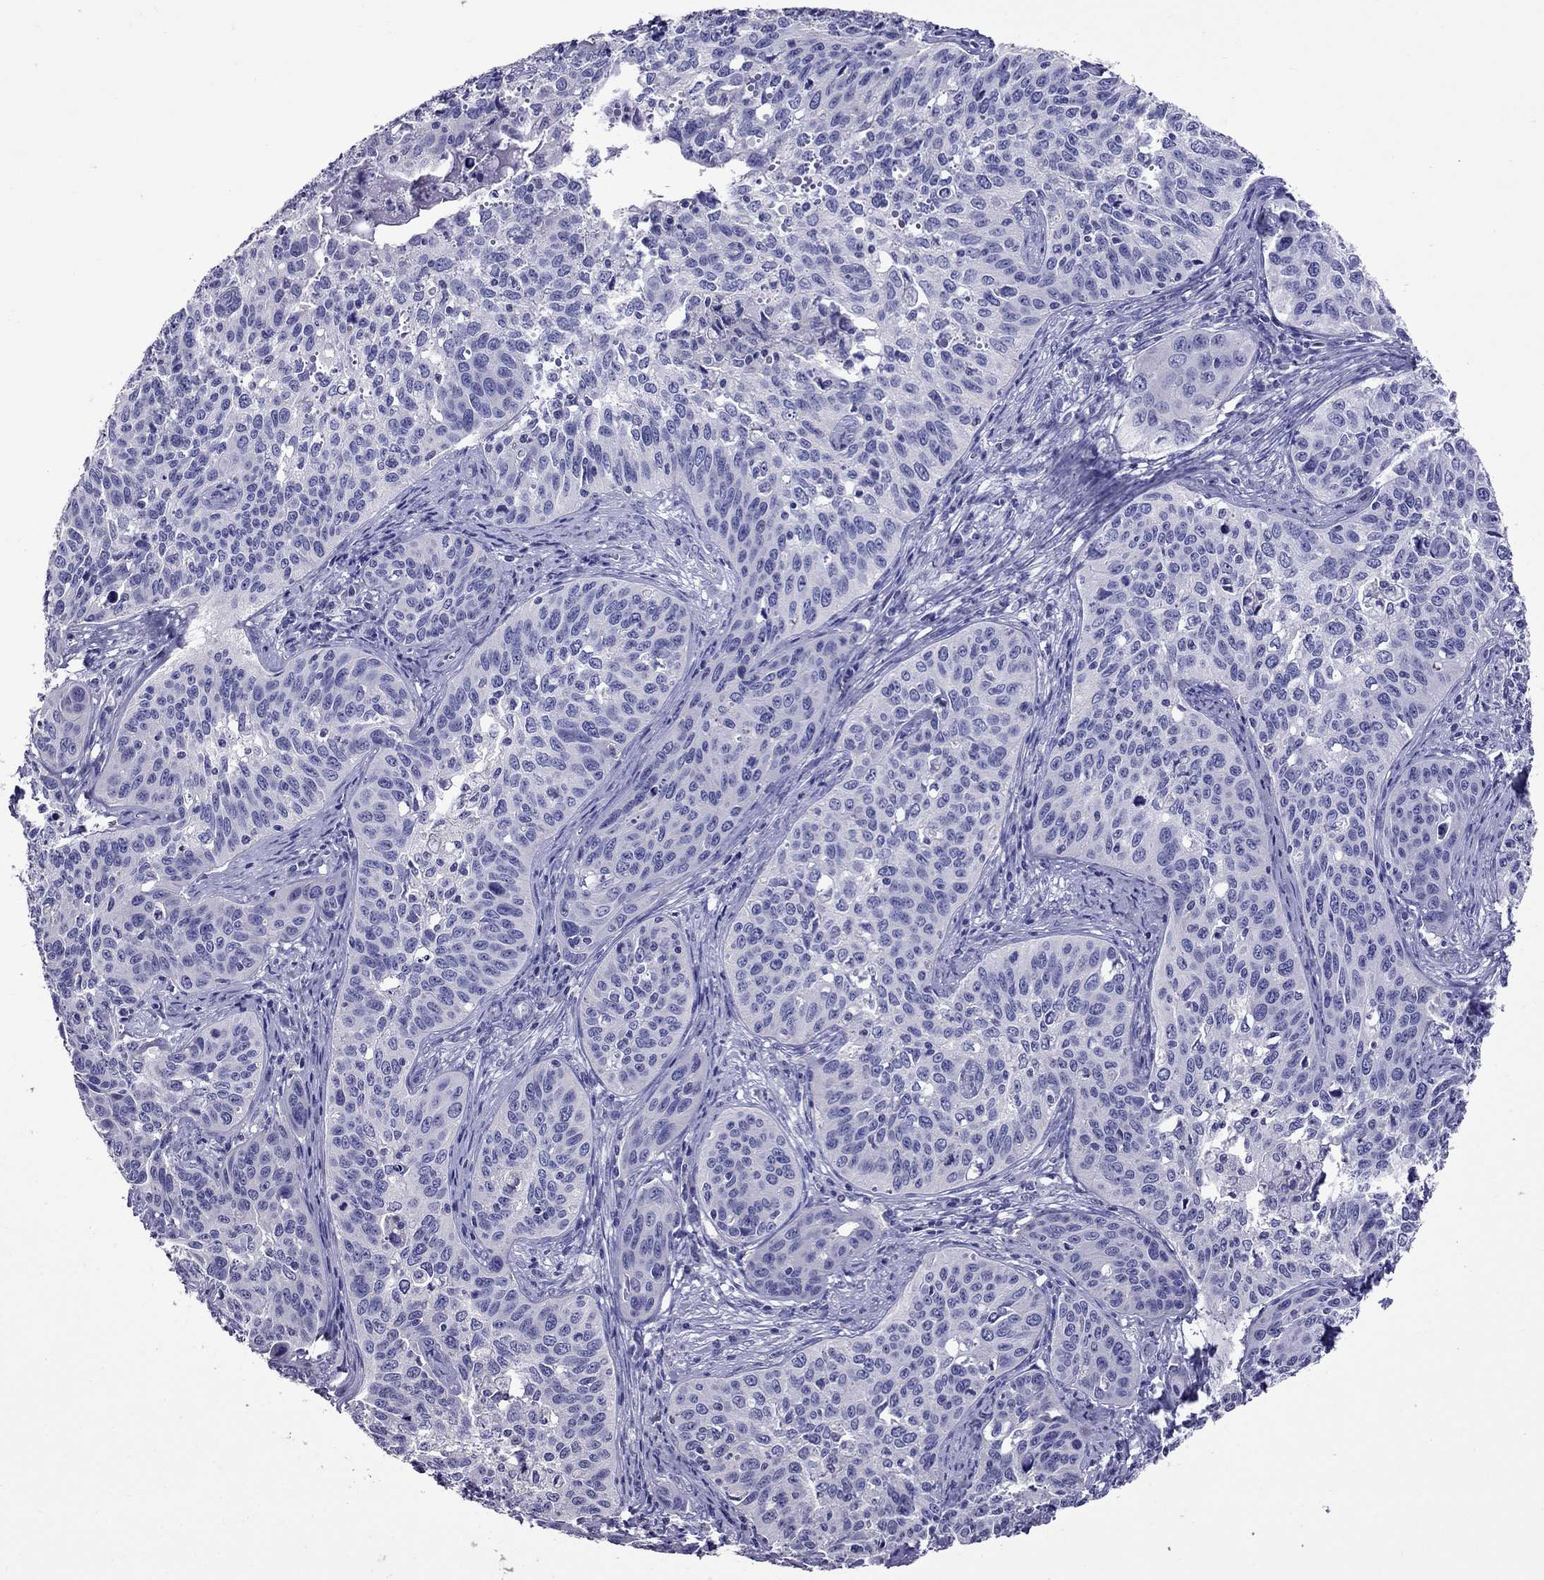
{"staining": {"intensity": "negative", "quantity": "none", "location": "none"}, "tissue": "cervical cancer", "cell_type": "Tumor cells", "image_type": "cancer", "snomed": [{"axis": "morphology", "description": "Squamous cell carcinoma, NOS"}, {"axis": "topography", "description": "Cervix"}], "caption": "IHC photomicrograph of squamous cell carcinoma (cervical) stained for a protein (brown), which reveals no expression in tumor cells.", "gene": "OXCT2", "patient": {"sex": "female", "age": 31}}